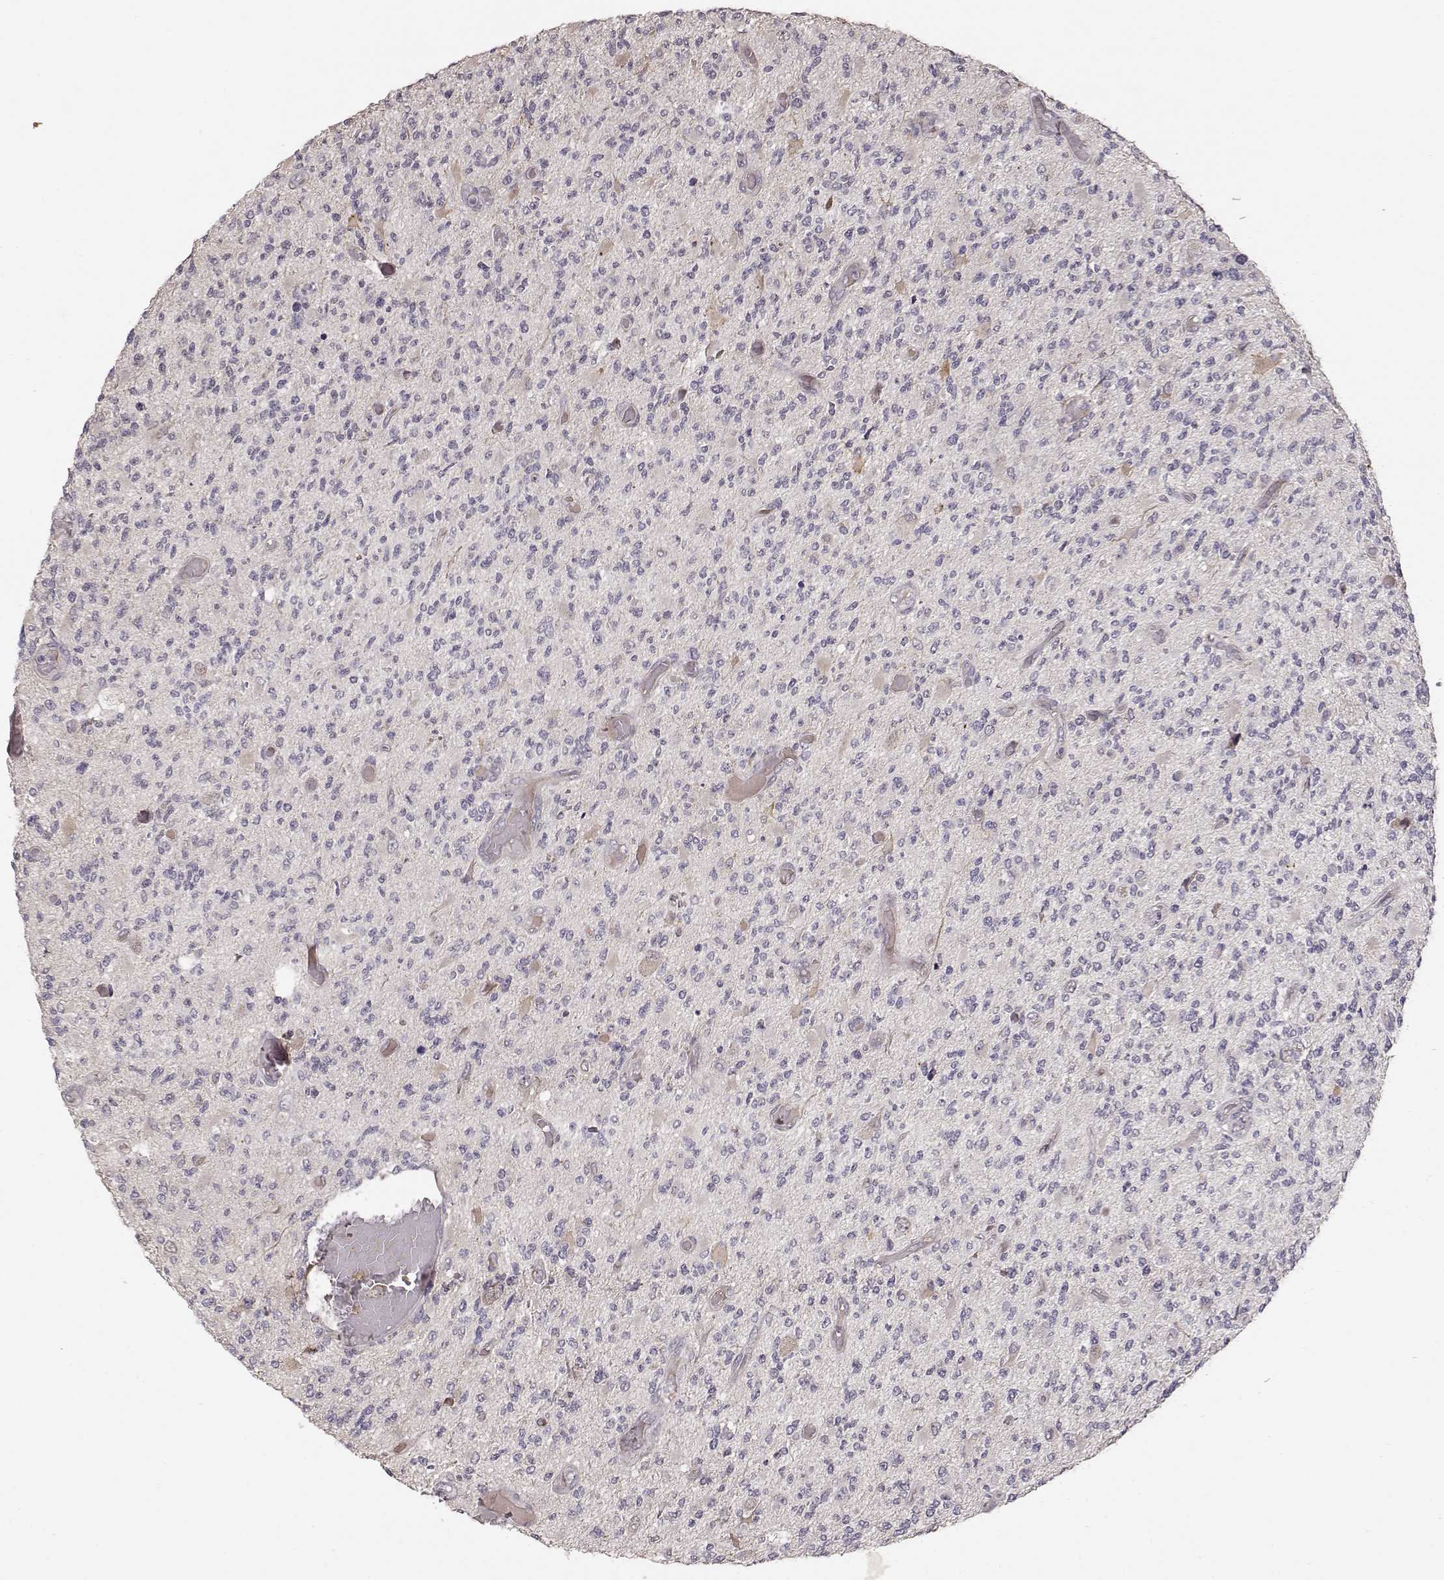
{"staining": {"intensity": "negative", "quantity": "none", "location": "none"}, "tissue": "glioma", "cell_type": "Tumor cells", "image_type": "cancer", "snomed": [{"axis": "morphology", "description": "Glioma, malignant, High grade"}, {"axis": "topography", "description": "Brain"}], "caption": "There is no significant positivity in tumor cells of glioma. The staining is performed using DAB (3,3'-diaminobenzidine) brown chromogen with nuclei counter-stained in using hematoxylin.", "gene": "PNMT", "patient": {"sex": "female", "age": 63}}